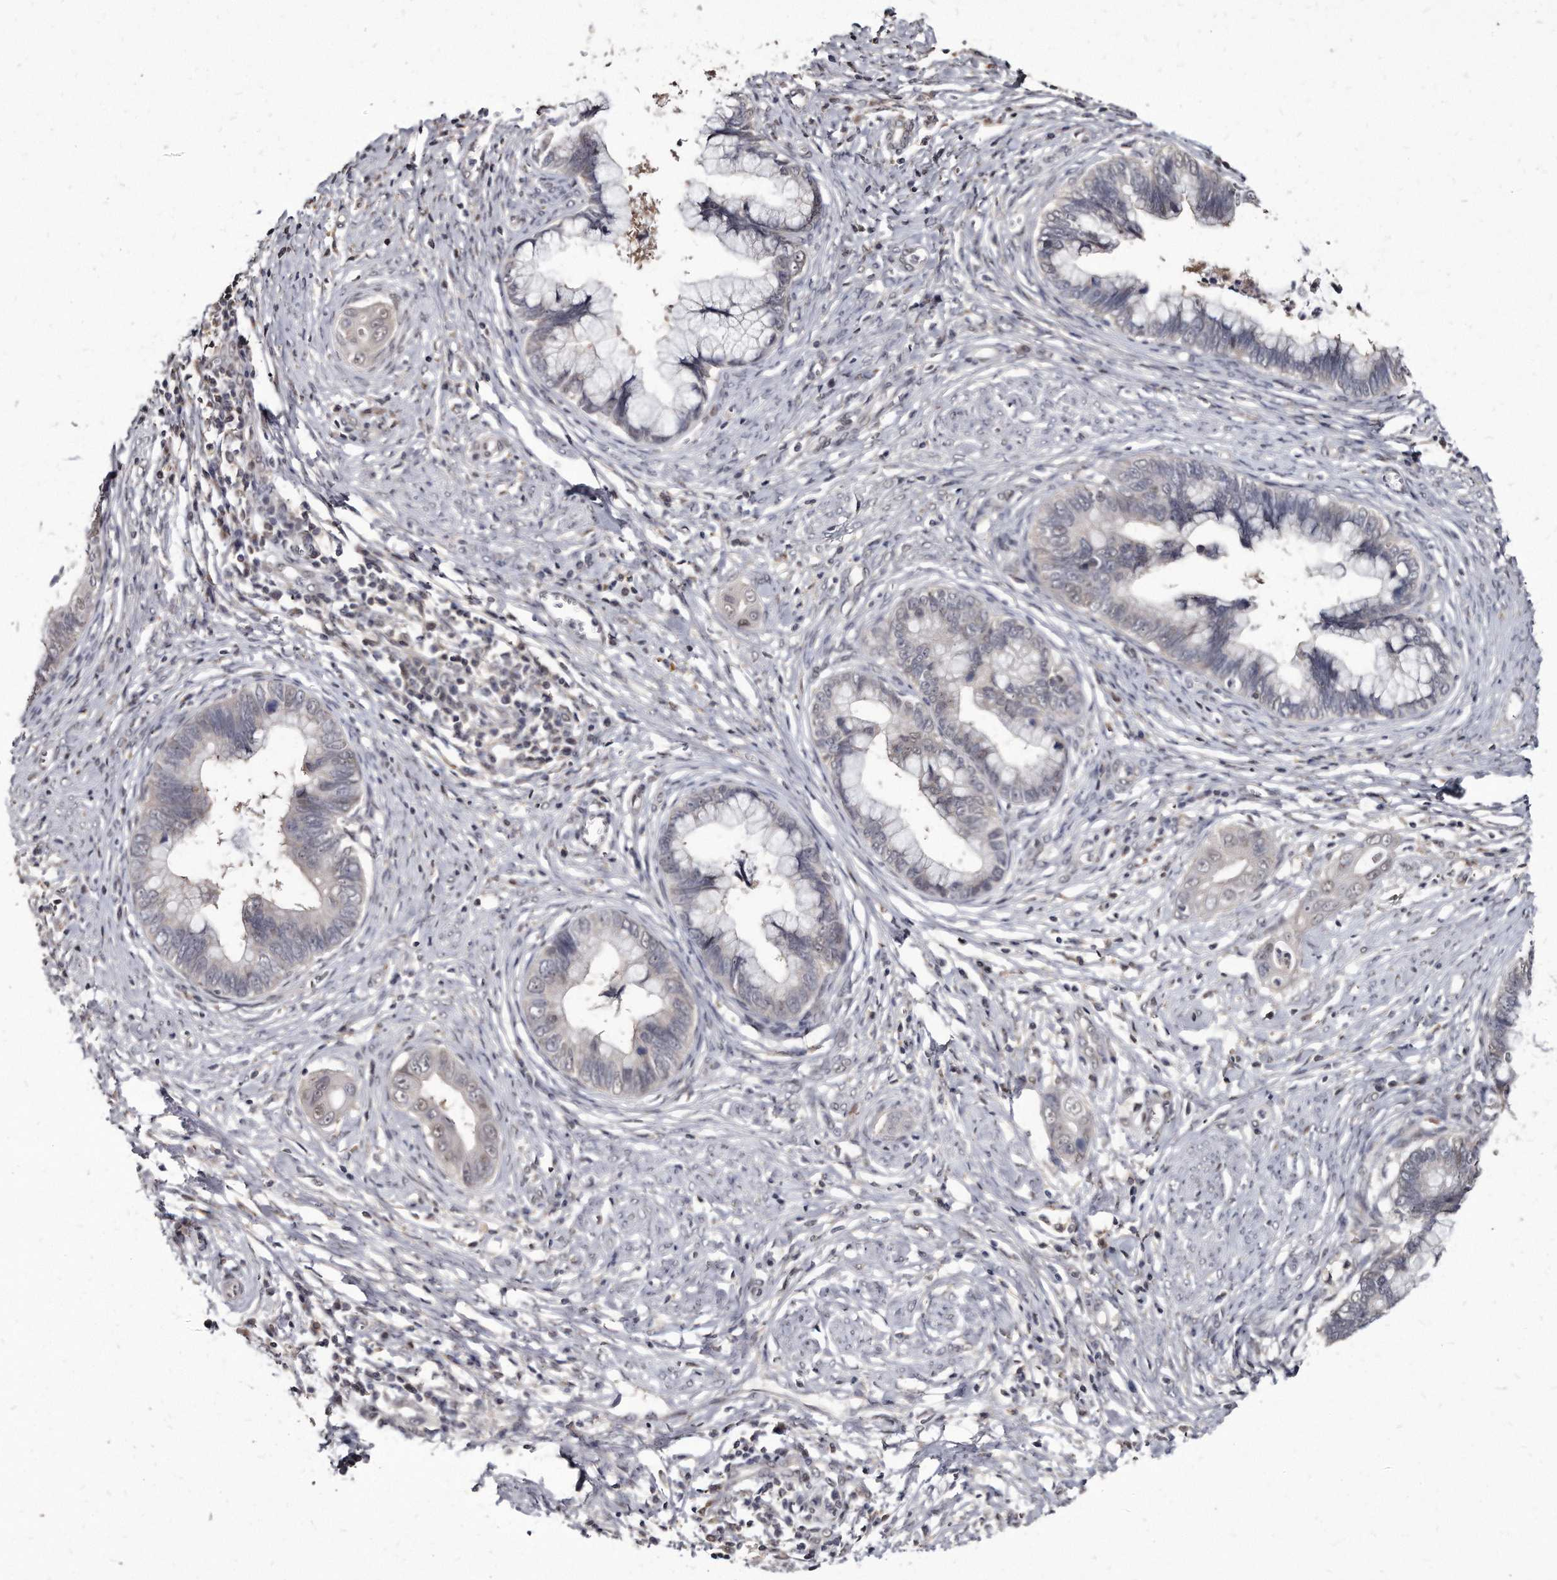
{"staining": {"intensity": "negative", "quantity": "none", "location": "none"}, "tissue": "cervical cancer", "cell_type": "Tumor cells", "image_type": "cancer", "snomed": [{"axis": "morphology", "description": "Adenocarcinoma, NOS"}, {"axis": "topography", "description": "Cervix"}], "caption": "Tumor cells are negative for brown protein staining in cervical cancer.", "gene": "KLHDC3", "patient": {"sex": "female", "age": 44}}